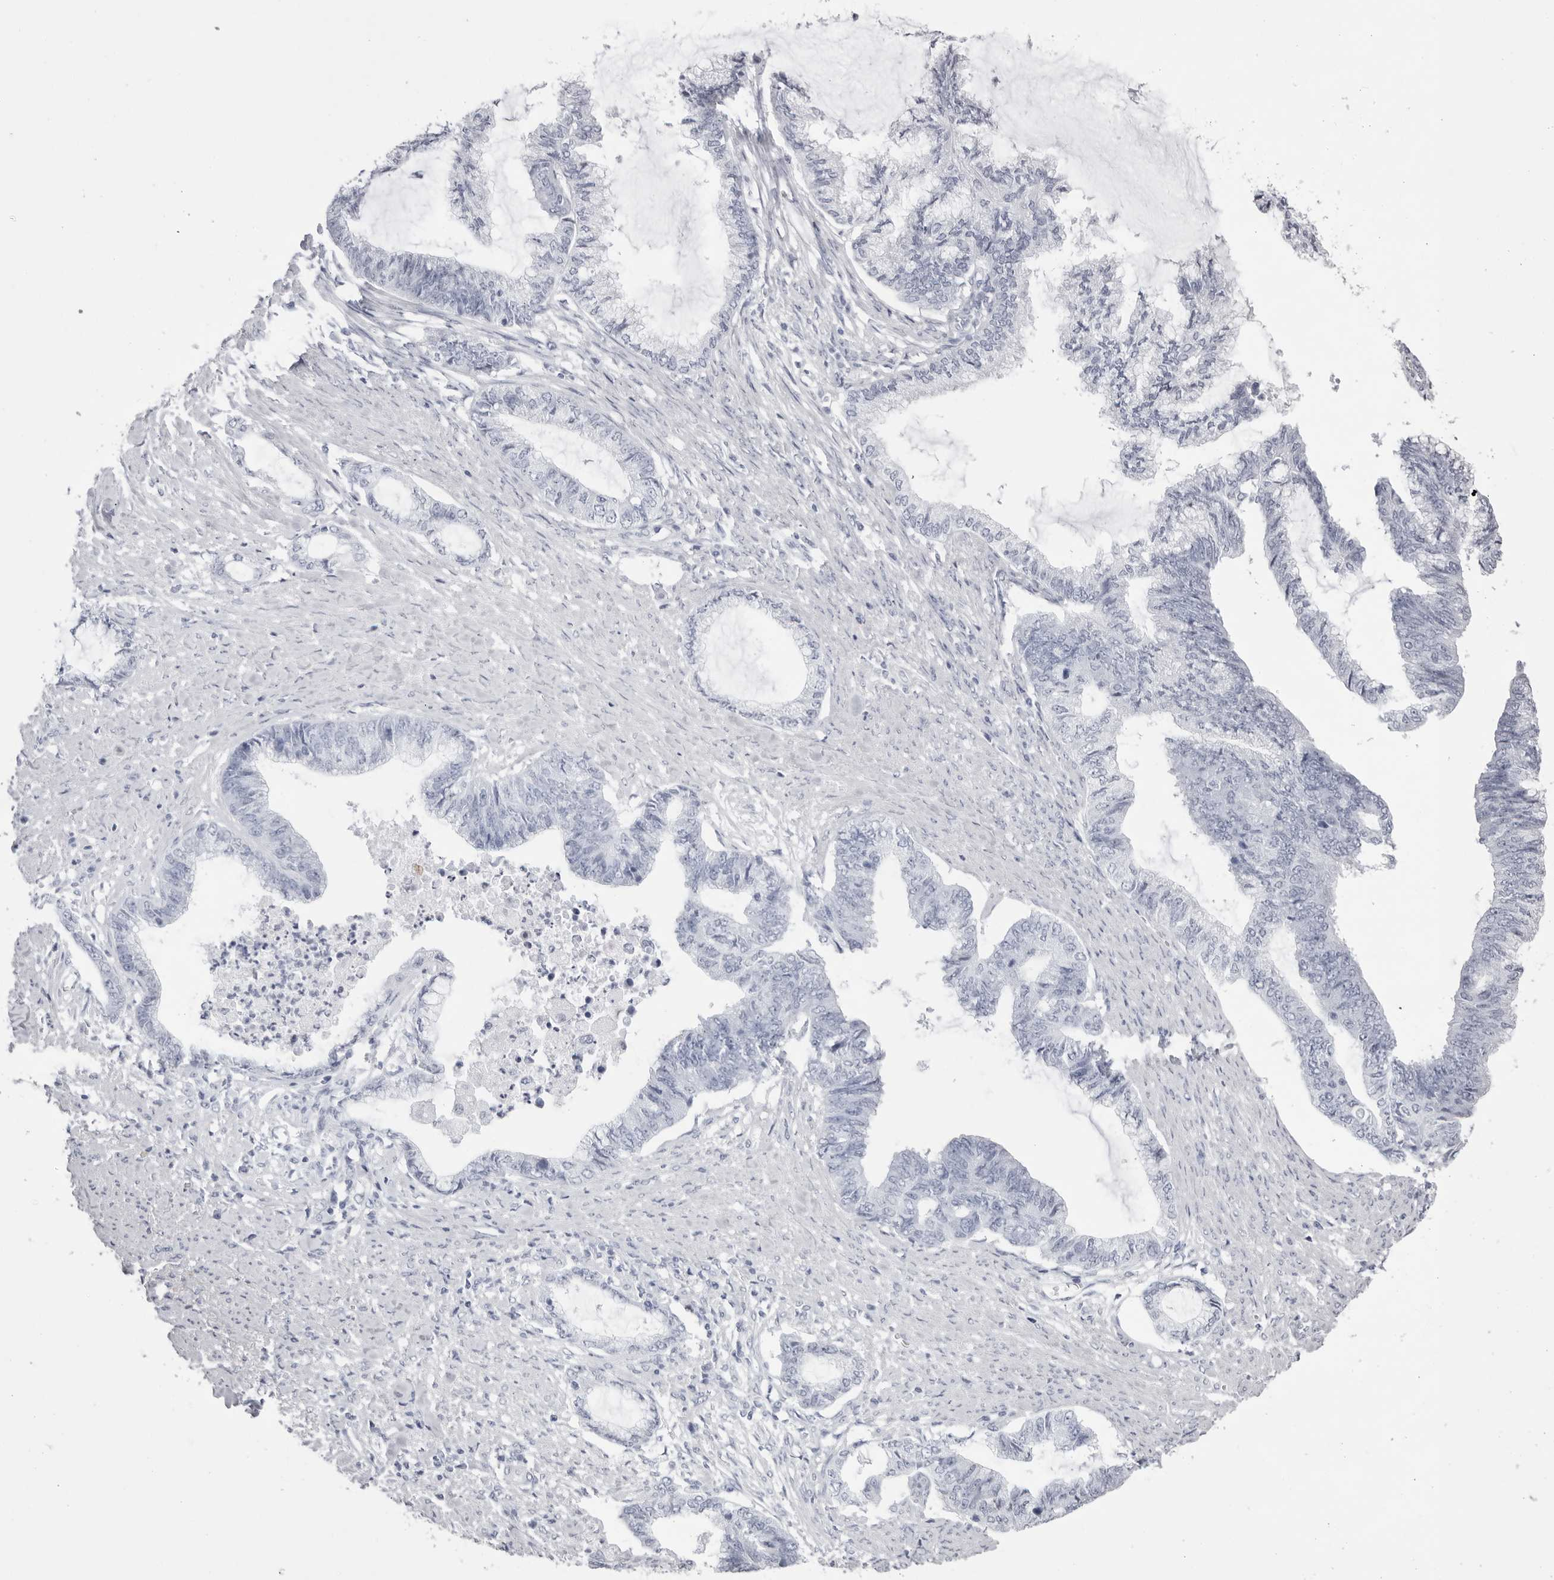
{"staining": {"intensity": "negative", "quantity": "none", "location": "none"}, "tissue": "endometrial cancer", "cell_type": "Tumor cells", "image_type": "cancer", "snomed": [{"axis": "morphology", "description": "Adenocarcinoma, NOS"}, {"axis": "topography", "description": "Endometrium"}], "caption": "Immunohistochemical staining of human endometrial cancer (adenocarcinoma) shows no significant staining in tumor cells.", "gene": "TMOD4", "patient": {"sex": "female", "age": 86}}